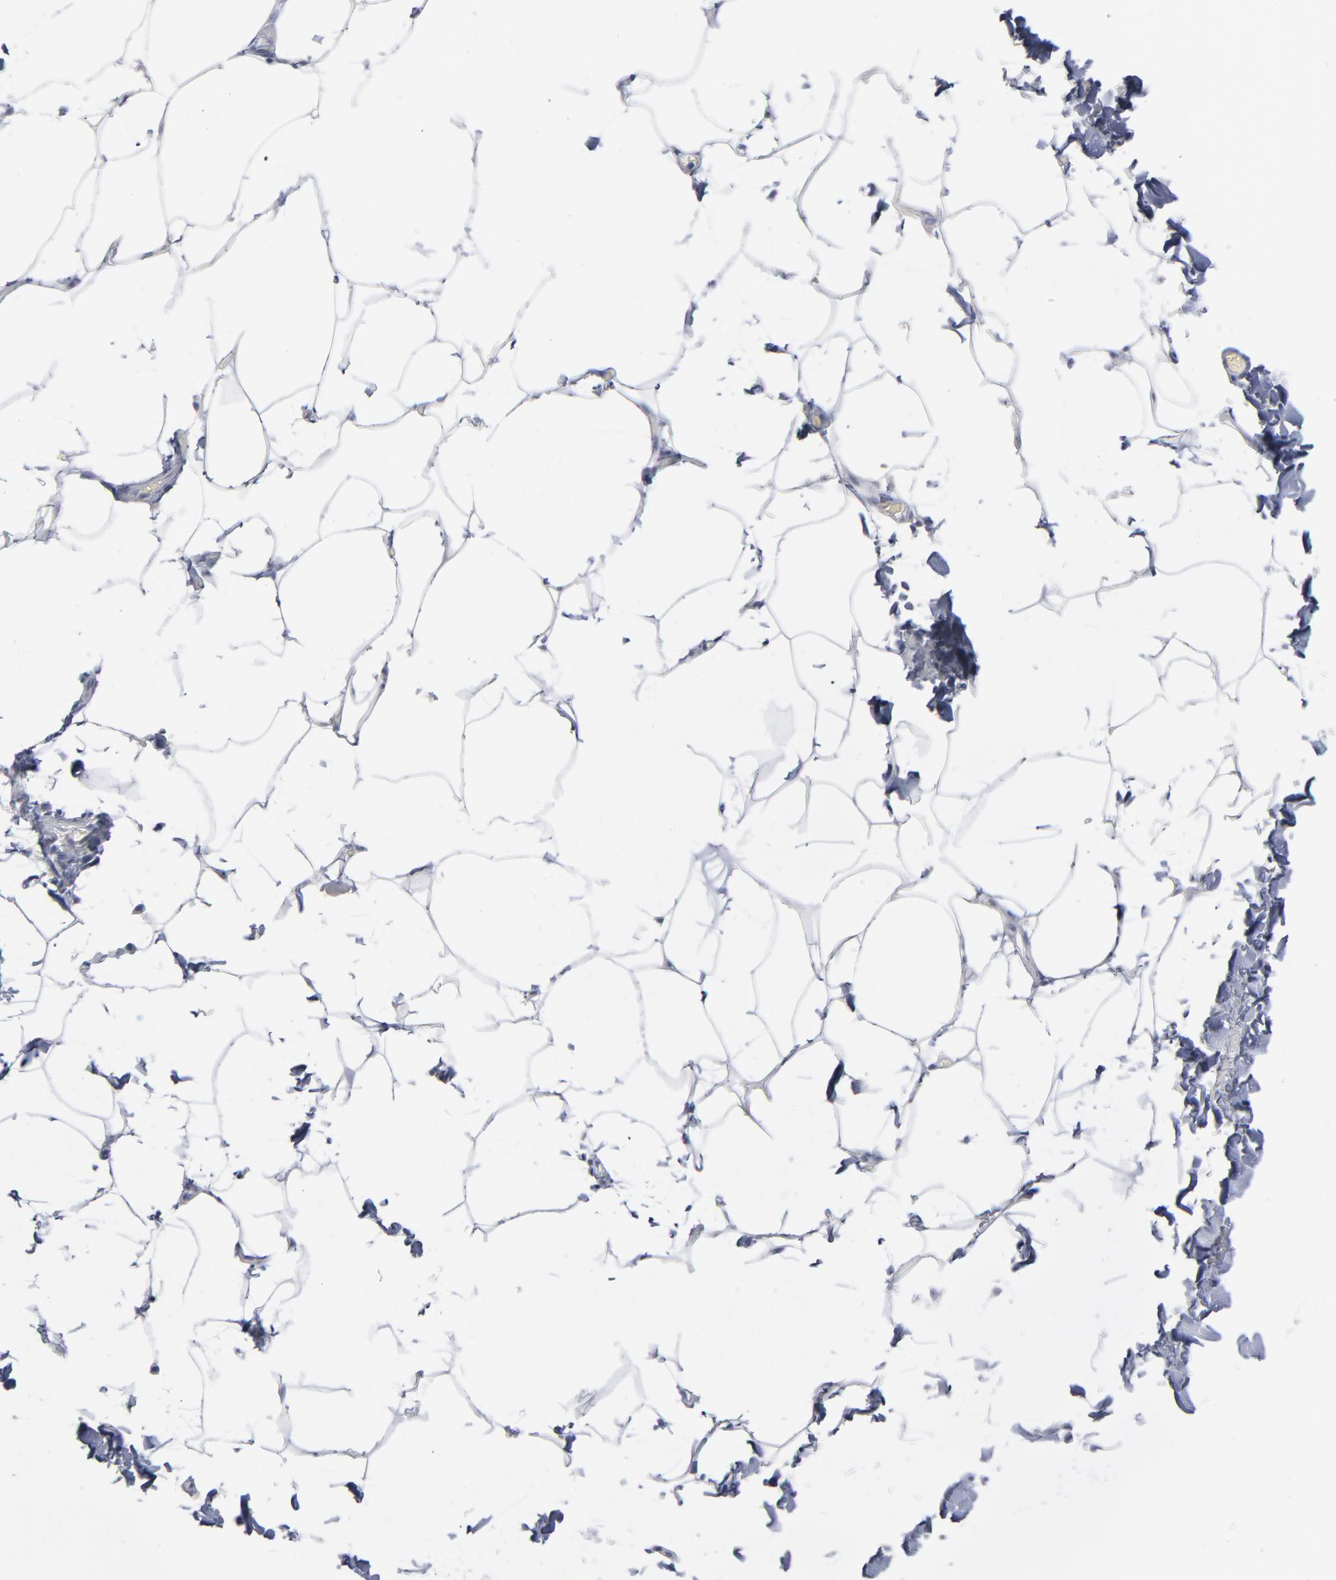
{"staining": {"intensity": "negative", "quantity": "none", "location": "none"}, "tissue": "adipose tissue", "cell_type": "Adipocytes", "image_type": "normal", "snomed": [{"axis": "morphology", "description": "Normal tissue, NOS"}, {"axis": "topography", "description": "Vascular tissue"}], "caption": "DAB immunohistochemical staining of unremarkable adipose tissue reveals no significant positivity in adipocytes. (Brightfield microscopy of DAB (3,3'-diaminobenzidine) immunohistochemistry (IHC) at high magnification).", "gene": "P2RY8", "patient": {"sex": "male", "age": 41}}